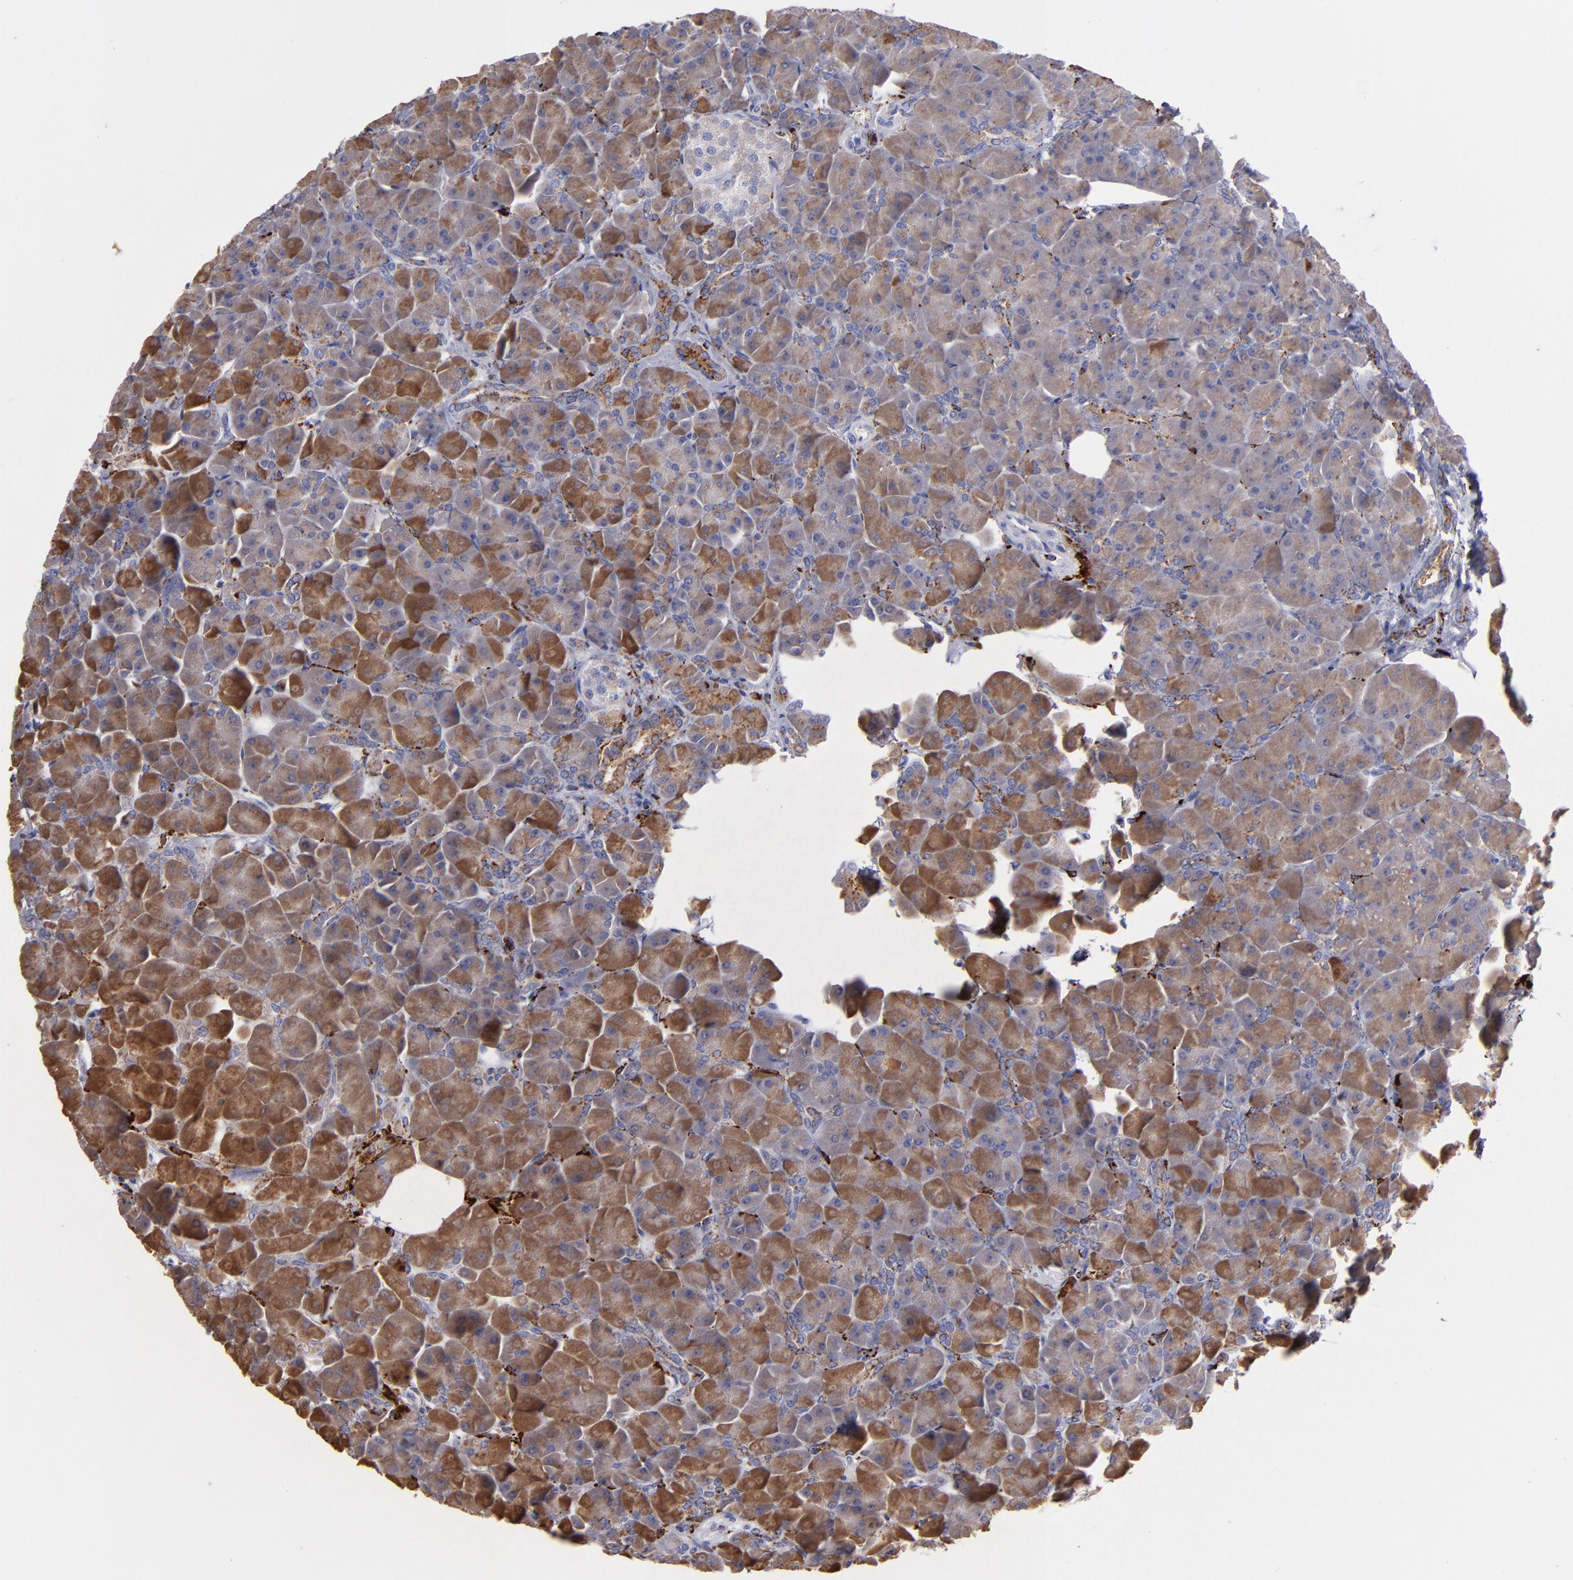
{"staining": {"intensity": "moderate", "quantity": ">75%", "location": "cytoplasmic/membranous"}, "tissue": "pancreas", "cell_type": "Exocrine glandular cells", "image_type": "normal", "snomed": [{"axis": "morphology", "description": "Normal tissue, NOS"}, {"axis": "topography", "description": "Pancreas"}], "caption": "DAB (3,3'-diaminobenzidine) immunohistochemical staining of unremarkable human pancreas displays moderate cytoplasmic/membranous protein expression in approximately >75% of exocrine glandular cells. (Brightfield microscopy of DAB IHC at high magnification).", "gene": "CTSS", "patient": {"sex": "male", "age": 66}}